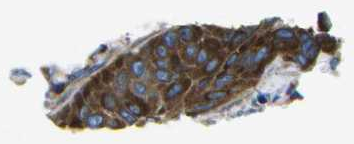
{"staining": {"intensity": "strong", "quantity": ">75%", "location": "cytoplasmic/membranous"}, "tissue": "cervical cancer", "cell_type": "Tumor cells", "image_type": "cancer", "snomed": [{"axis": "morphology", "description": "Normal tissue, NOS"}, {"axis": "morphology", "description": "Squamous cell carcinoma, NOS"}, {"axis": "topography", "description": "Cervix"}], "caption": "Immunohistochemistry (IHC) photomicrograph of cervical cancer stained for a protein (brown), which demonstrates high levels of strong cytoplasmic/membranous staining in about >75% of tumor cells.", "gene": "GDF5", "patient": {"sex": "female", "age": 39}}